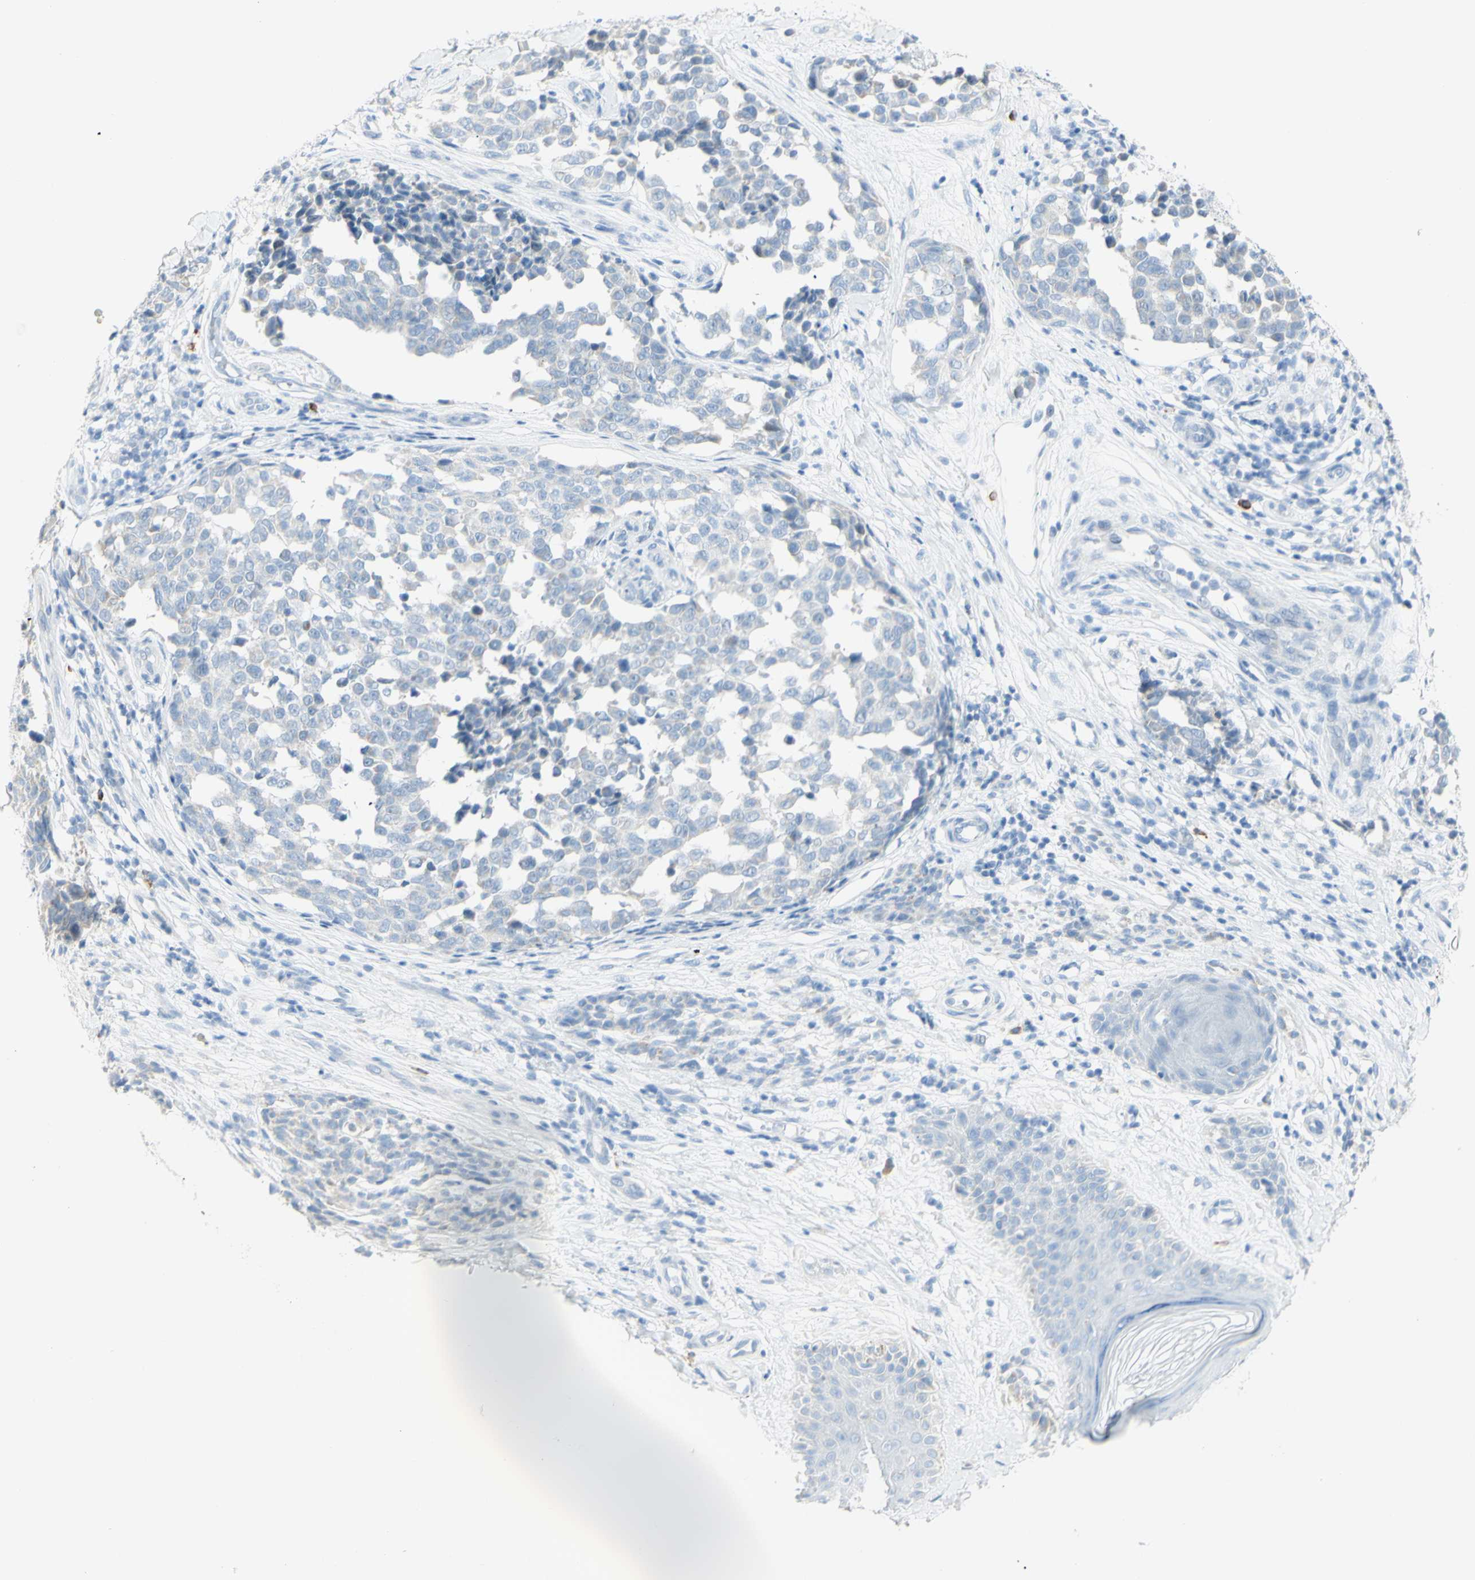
{"staining": {"intensity": "negative", "quantity": "none", "location": "none"}, "tissue": "melanoma", "cell_type": "Tumor cells", "image_type": "cancer", "snomed": [{"axis": "morphology", "description": "Malignant melanoma, NOS"}, {"axis": "topography", "description": "Skin"}], "caption": "Protein analysis of malignant melanoma shows no significant staining in tumor cells.", "gene": "LETM1", "patient": {"sex": "female", "age": 64}}